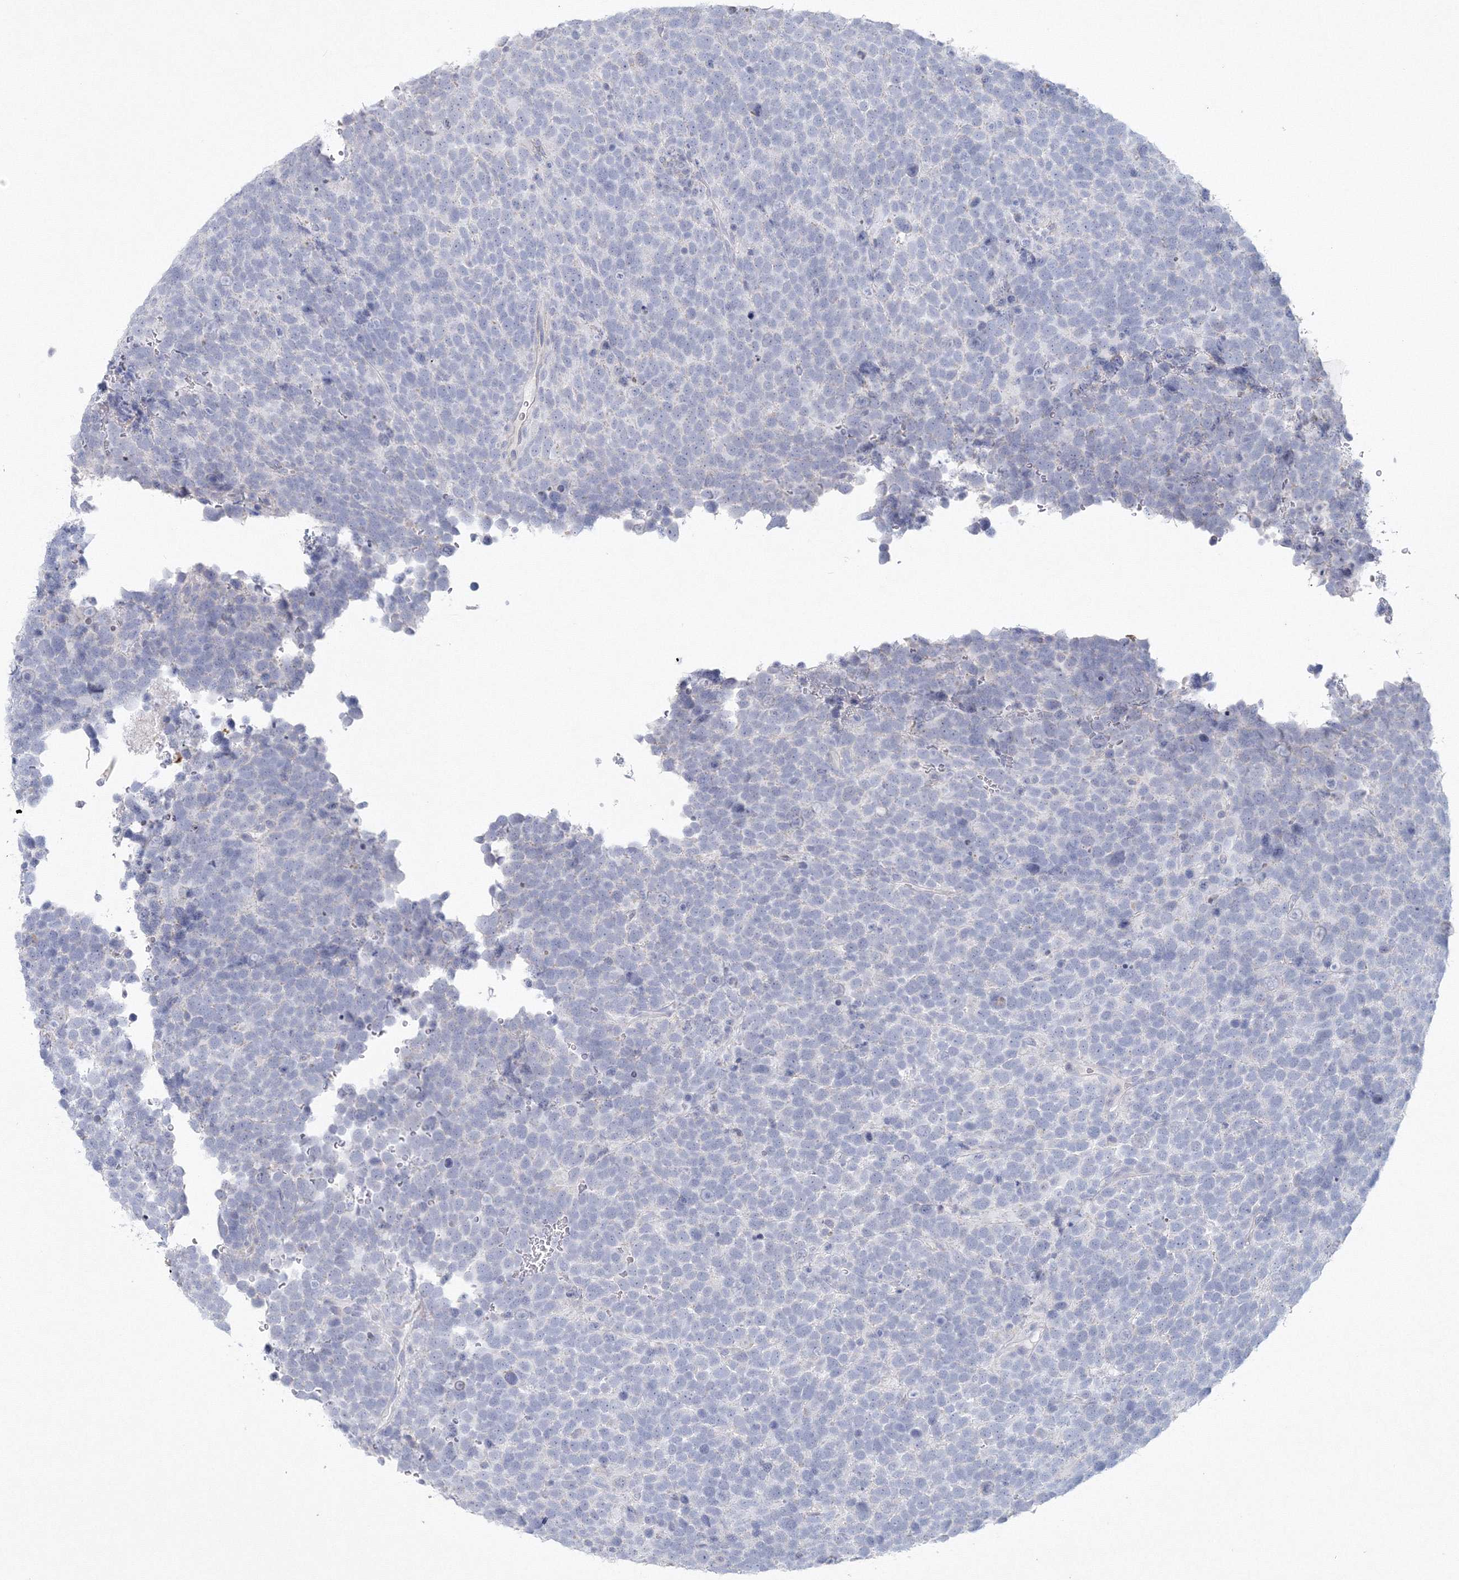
{"staining": {"intensity": "negative", "quantity": "none", "location": "none"}, "tissue": "urothelial cancer", "cell_type": "Tumor cells", "image_type": "cancer", "snomed": [{"axis": "morphology", "description": "Urothelial carcinoma, High grade"}, {"axis": "topography", "description": "Urinary bladder"}], "caption": "A photomicrograph of high-grade urothelial carcinoma stained for a protein demonstrates no brown staining in tumor cells.", "gene": "NIPAL1", "patient": {"sex": "female", "age": 82}}